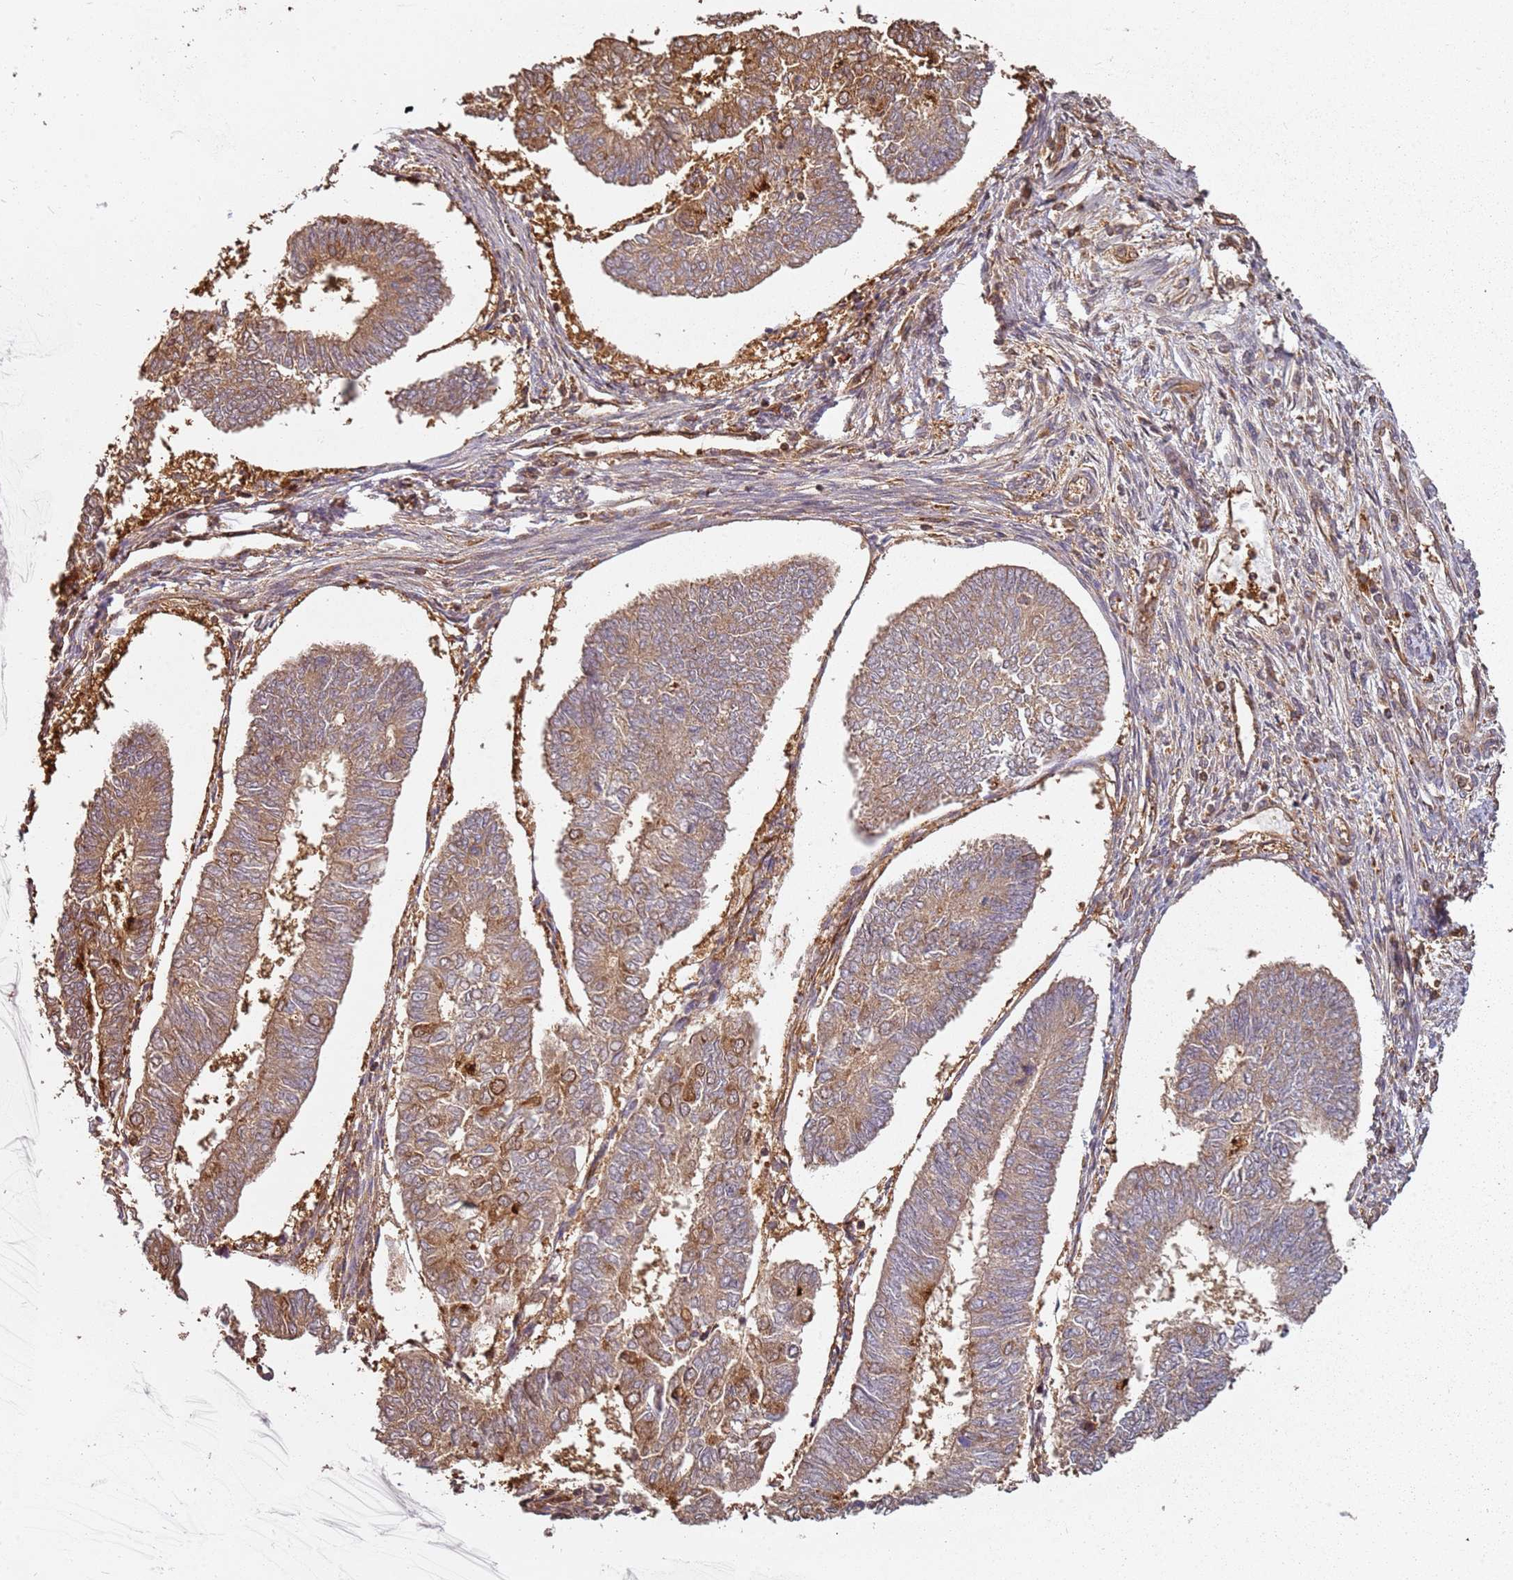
{"staining": {"intensity": "moderate", "quantity": ">75%", "location": "cytoplasmic/membranous"}, "tissue": "endometrial cancer", "cell_type": "Tumor cells", "image_type": "cancer", "snomed": [{"axis": "morphology", "description": "Adenocarcinoma, NOS"}, {"axis": "topography", "description": "Endometrium"}], "caption": "Immunohistochemical staining of endometrial cancer (adenocarcinoma) exhibits medium levels of moderate cytoplasmic/membranous protein expression in approximately >75% of tumor cells. The staining was performed using DAB, with brown indicating positive protein expression. Nuclei are stained blue with hematoxylin.", "gene": "SCGB2B2", "patient": {"sex": "female", "age": 68}}